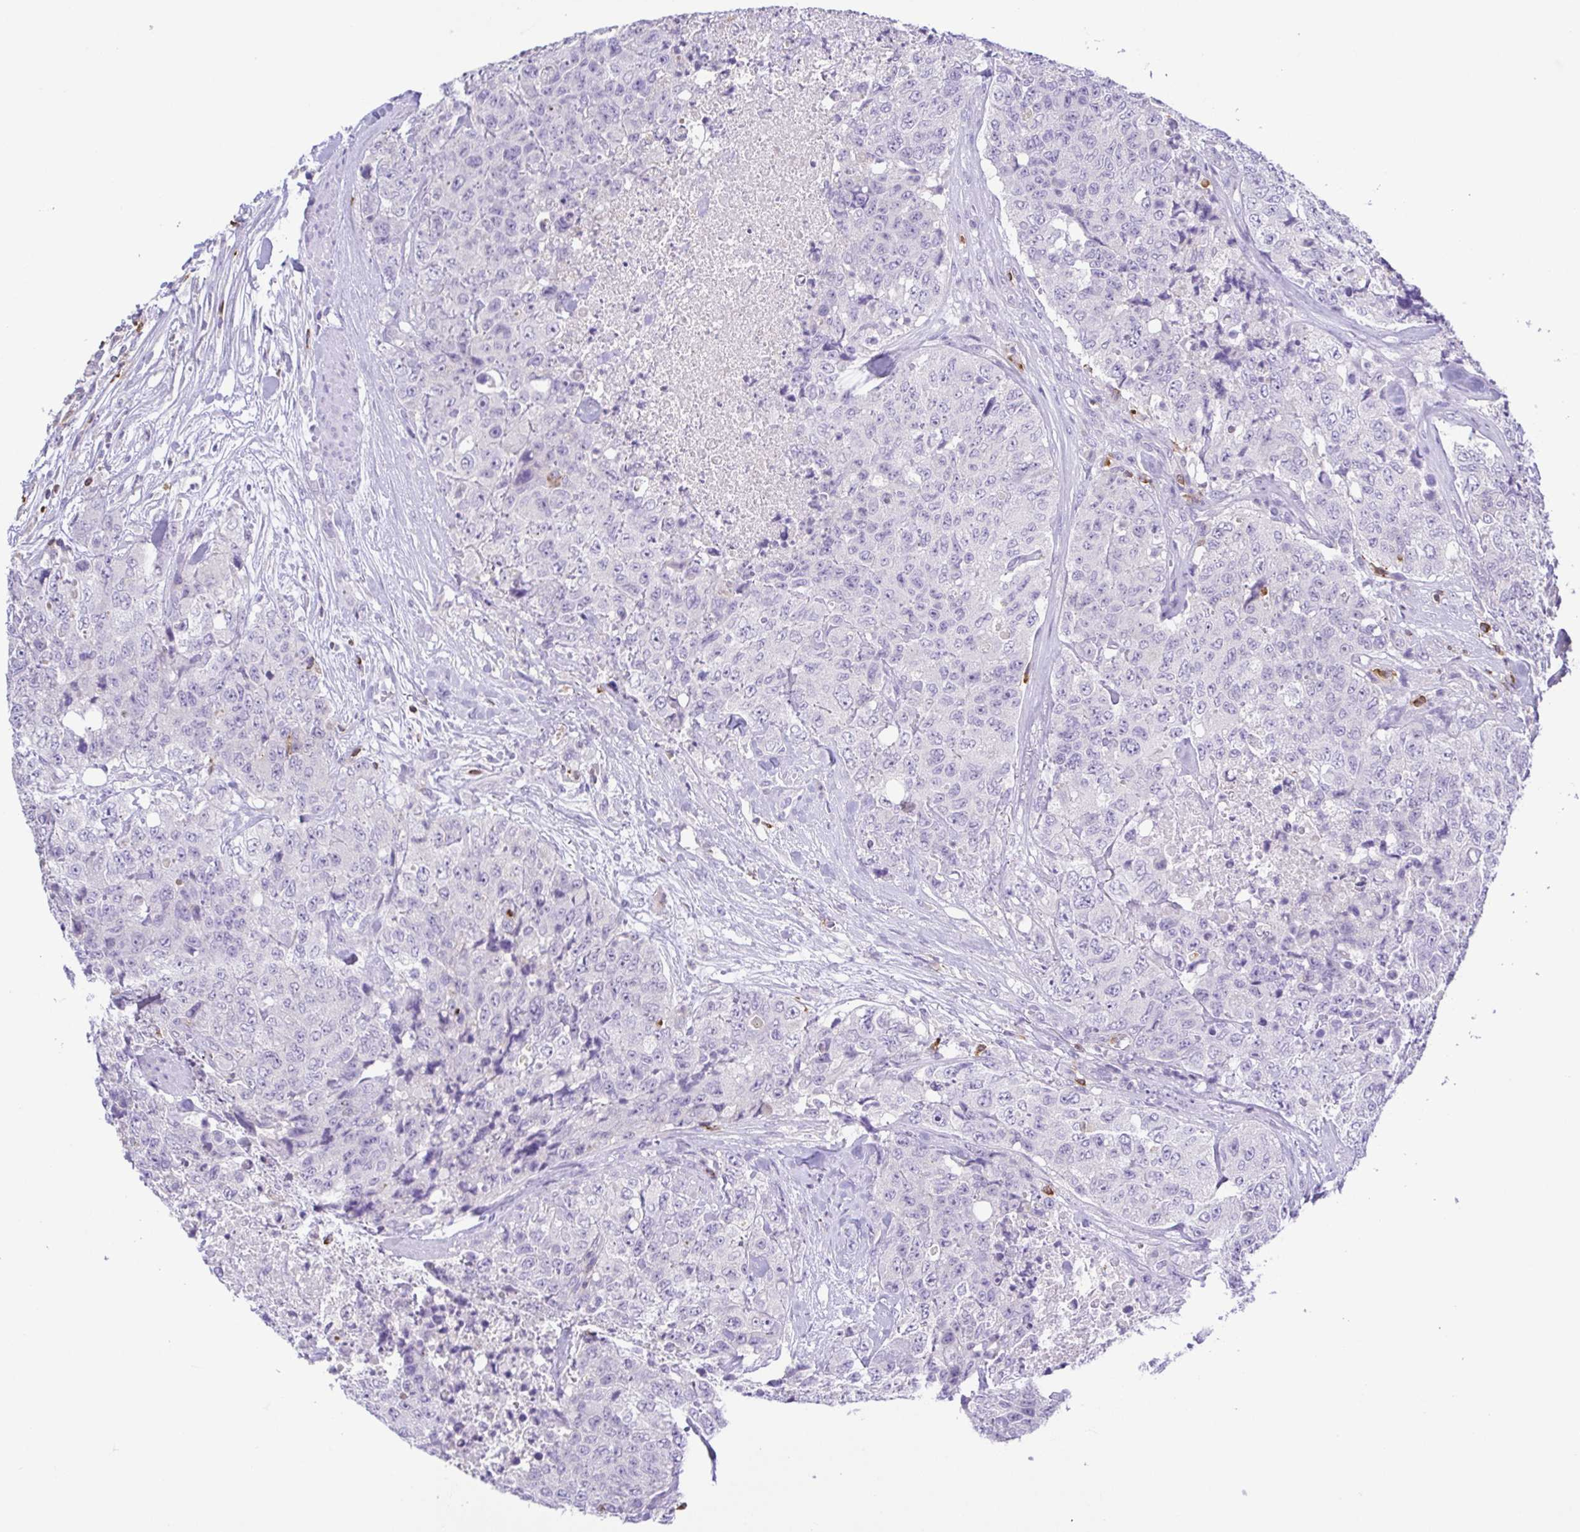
{"staining": {"intensity": "negative", "quantity": "none", "location": "none"}, "tissue": "urothelial cancer", "cell_type": "Tumor cells", "image_type": "cancer", "snomed": [{"axis": "morphology", "description": "Urothelial carcinoma, High grade"}, {"axis": "topography", "description": "Urinary bladder"}], "caption": "IHC of human urothelial carcinoma (high-grade) displays no staining in tumor cells.", "gene": "PGLYRP1", "patient": {"sex": "female", "age": 78}}